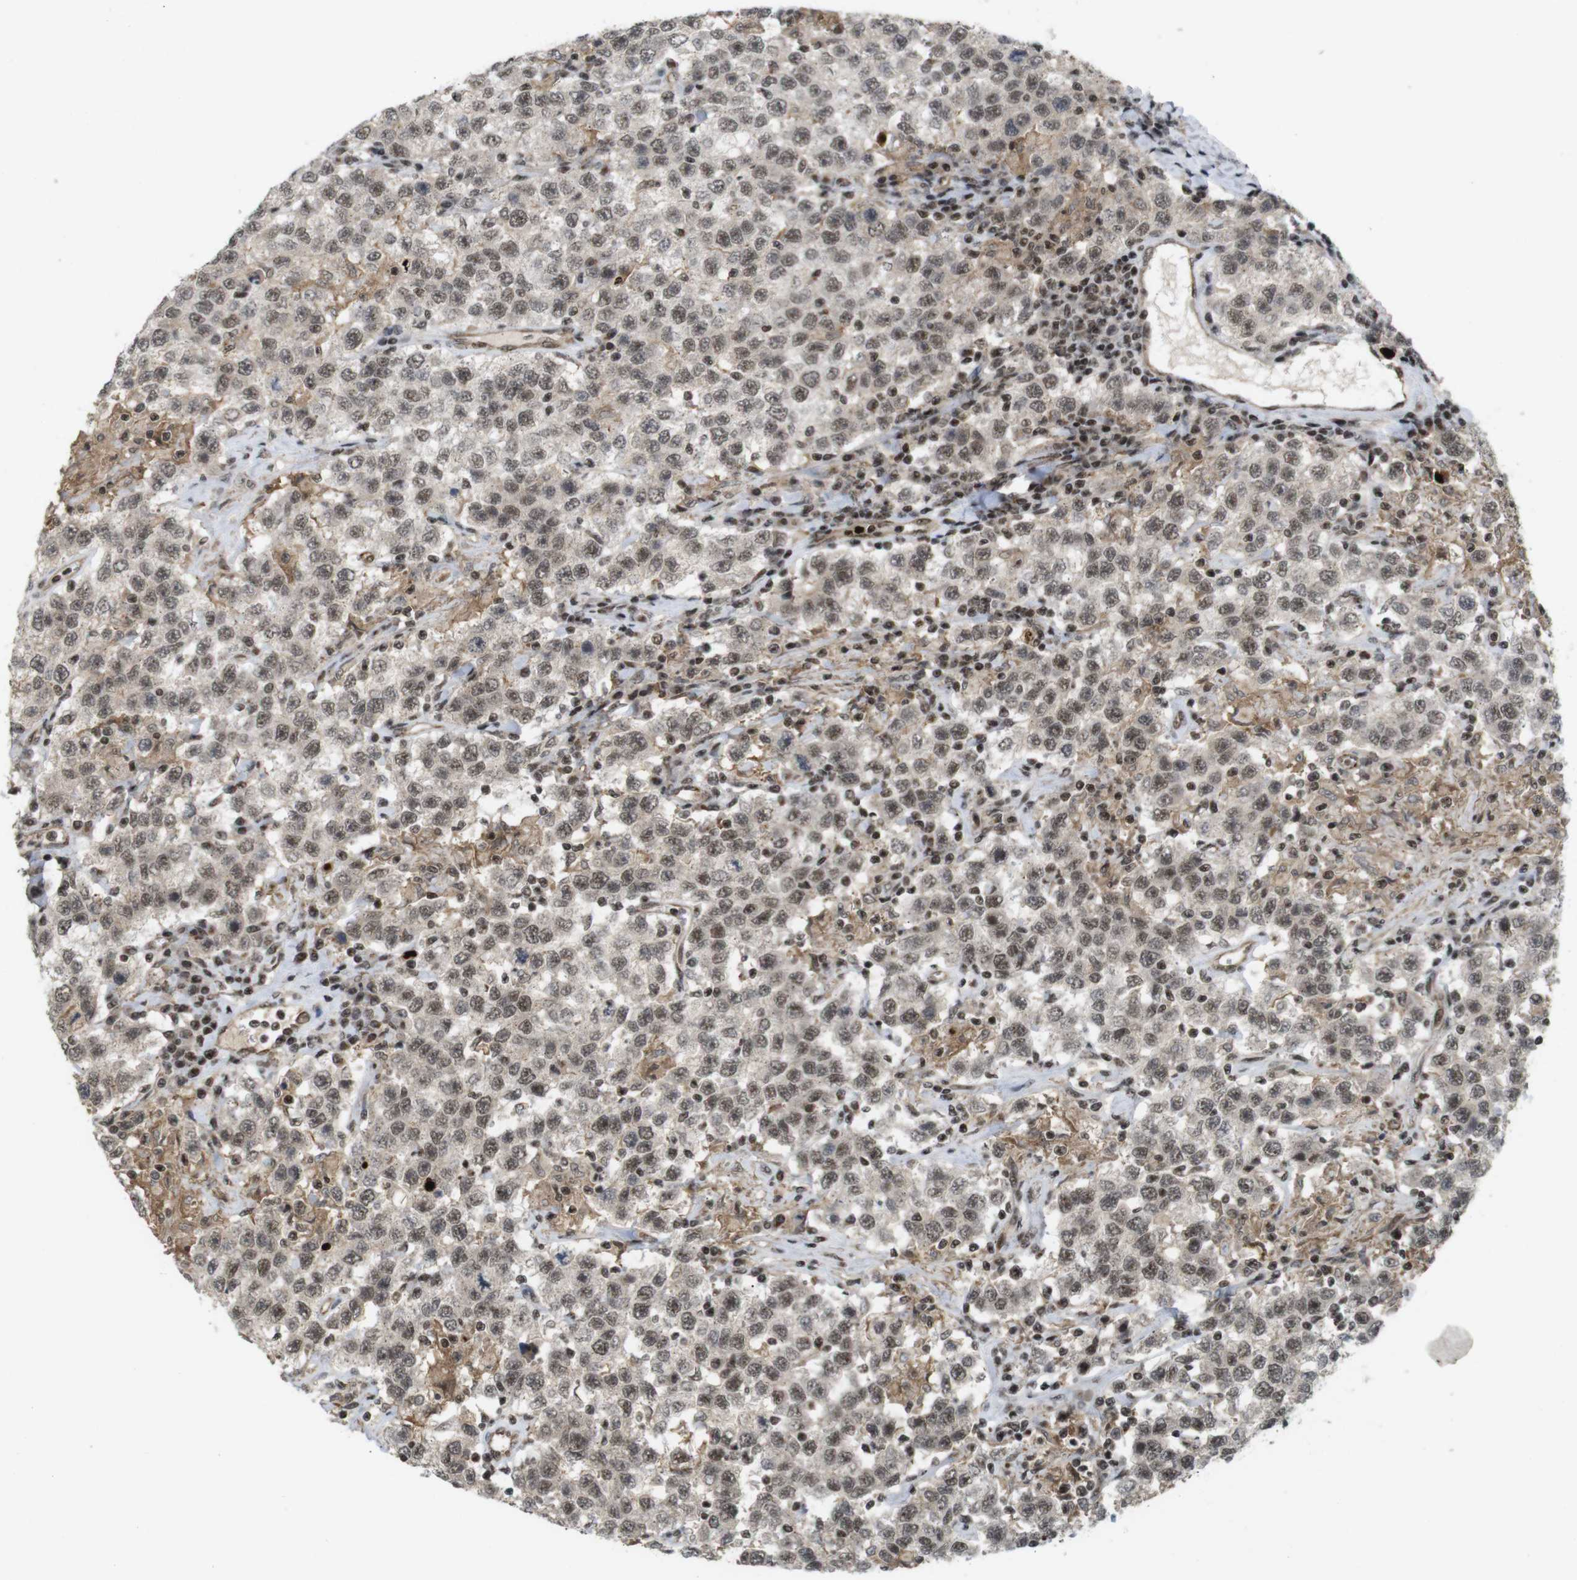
{"staining": {"intensity": "moderate", "quantity": ">75%", "location": "nuclear"}, "tissue": "testis cancer", "cell_type": "Tumor cells", "image_type": "cancer", "snomed": [{"axis": "morphology", "description": "Seminoma, NOS"}, {"axis": "topography", "description": "Testis"}], "caption": "This is a histology image of immunohistochemistry staining of testis seminoma, which shows moderate positivity in the nuclear of tumor cells.", "gene": "SP2", "patient": {"sex": "male", "age": 41}}